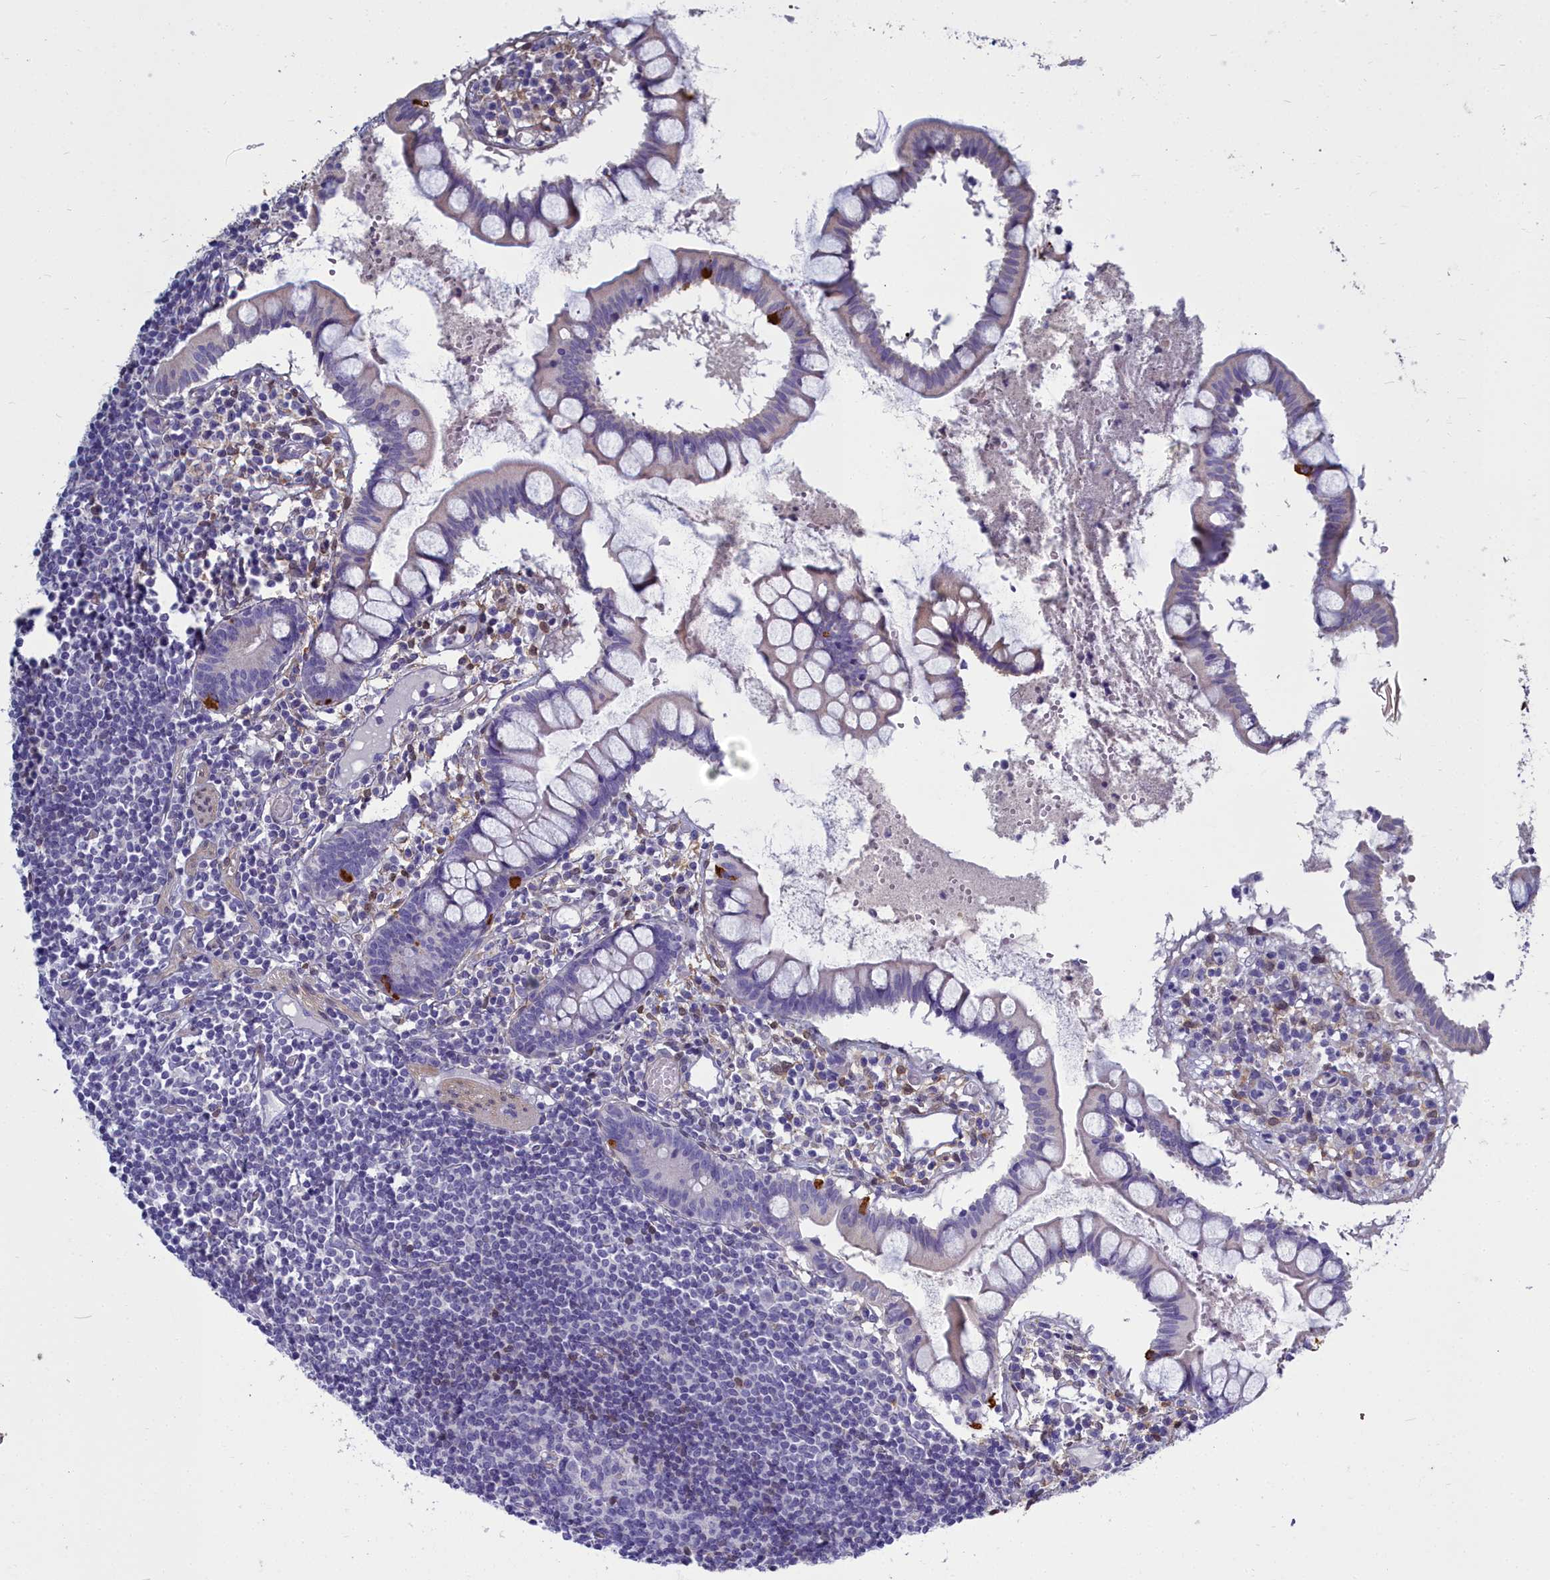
{"staining": {"intensity": "weak", "quantity": ">75%", "location": "cytoplasmic/membranous"}, "tissue": "colon", "cell_type": "Endothelial cells", "image_type": "normal", "snomed": [{"axis": "morphology", "description": "Normal tissue, NOS"}, {"axis": "morphology", "description": "Adenocarcinoma, NOS"}, {"axis": "topography", "description": "Colon"}], "caption": "Colon stained for a protein (brown) displays weak cytoplasmic/membranous positive staining in approximately >75% of endothelial cells.", "gene": "PPP1R14A", "patient": {"sex": "female", "age": 55}}